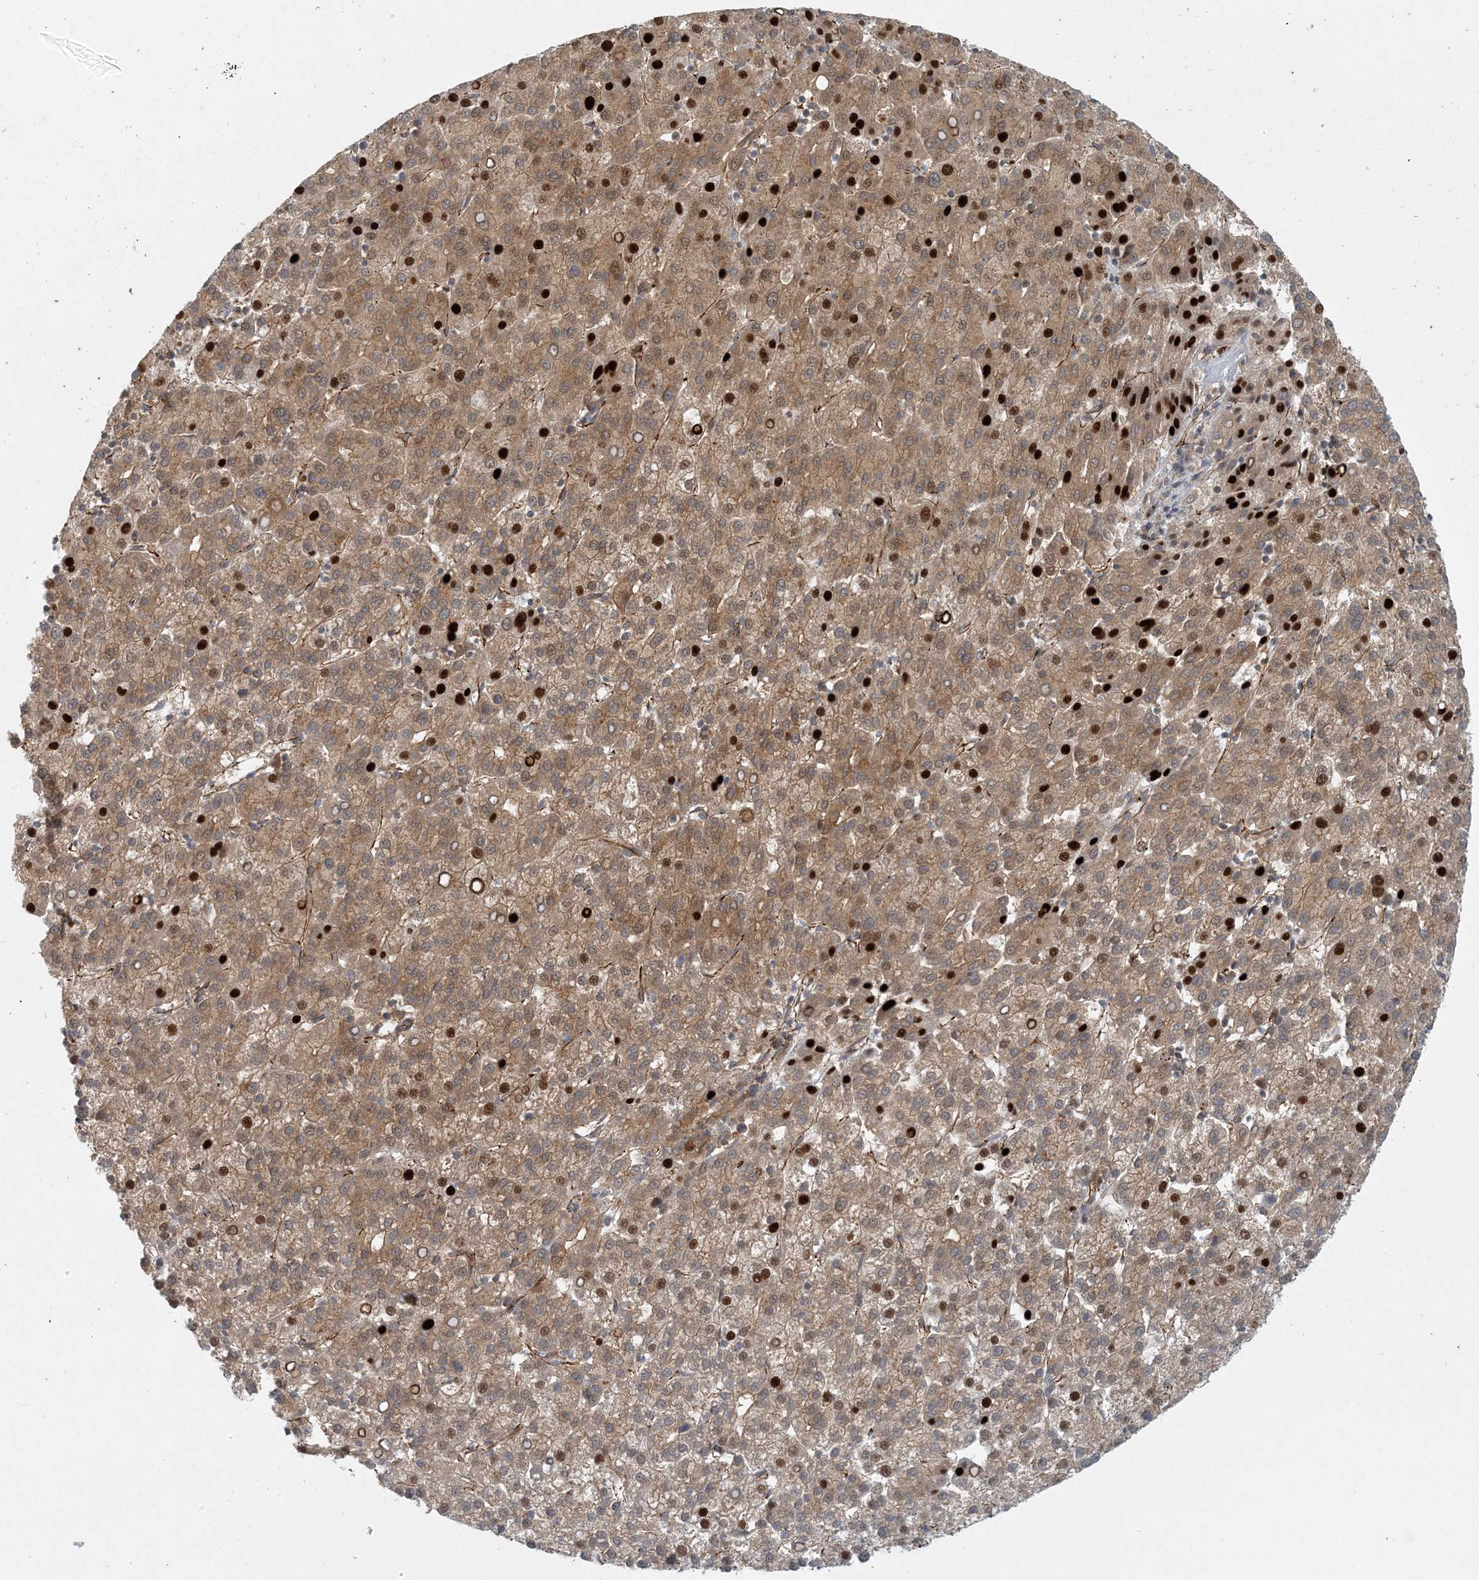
{"staining": {"intensity": "strong", "quantity": ">75%", "location": "cytoplasmic/membranous,nuclear"}, "tissue": "liver cancer", "cell_type": "Tumor cells", "image_type": "cancer", "snomed": [{"axis": "morphology", "description": "Carcinoma, Hepatocellular, NOS"}, {"axis": "topography", "description": "Liver"}], "caption": "DAB immunohistochemical staining of liver hepatocellular carcinoma exhibits strong cytoplasmic/membranous and nuclear protein expression in approximately >75% of tumor cells. Nuclei are stained in blue.", "gene": "AK9", "patient": {"sex": "female", "age": 58}}